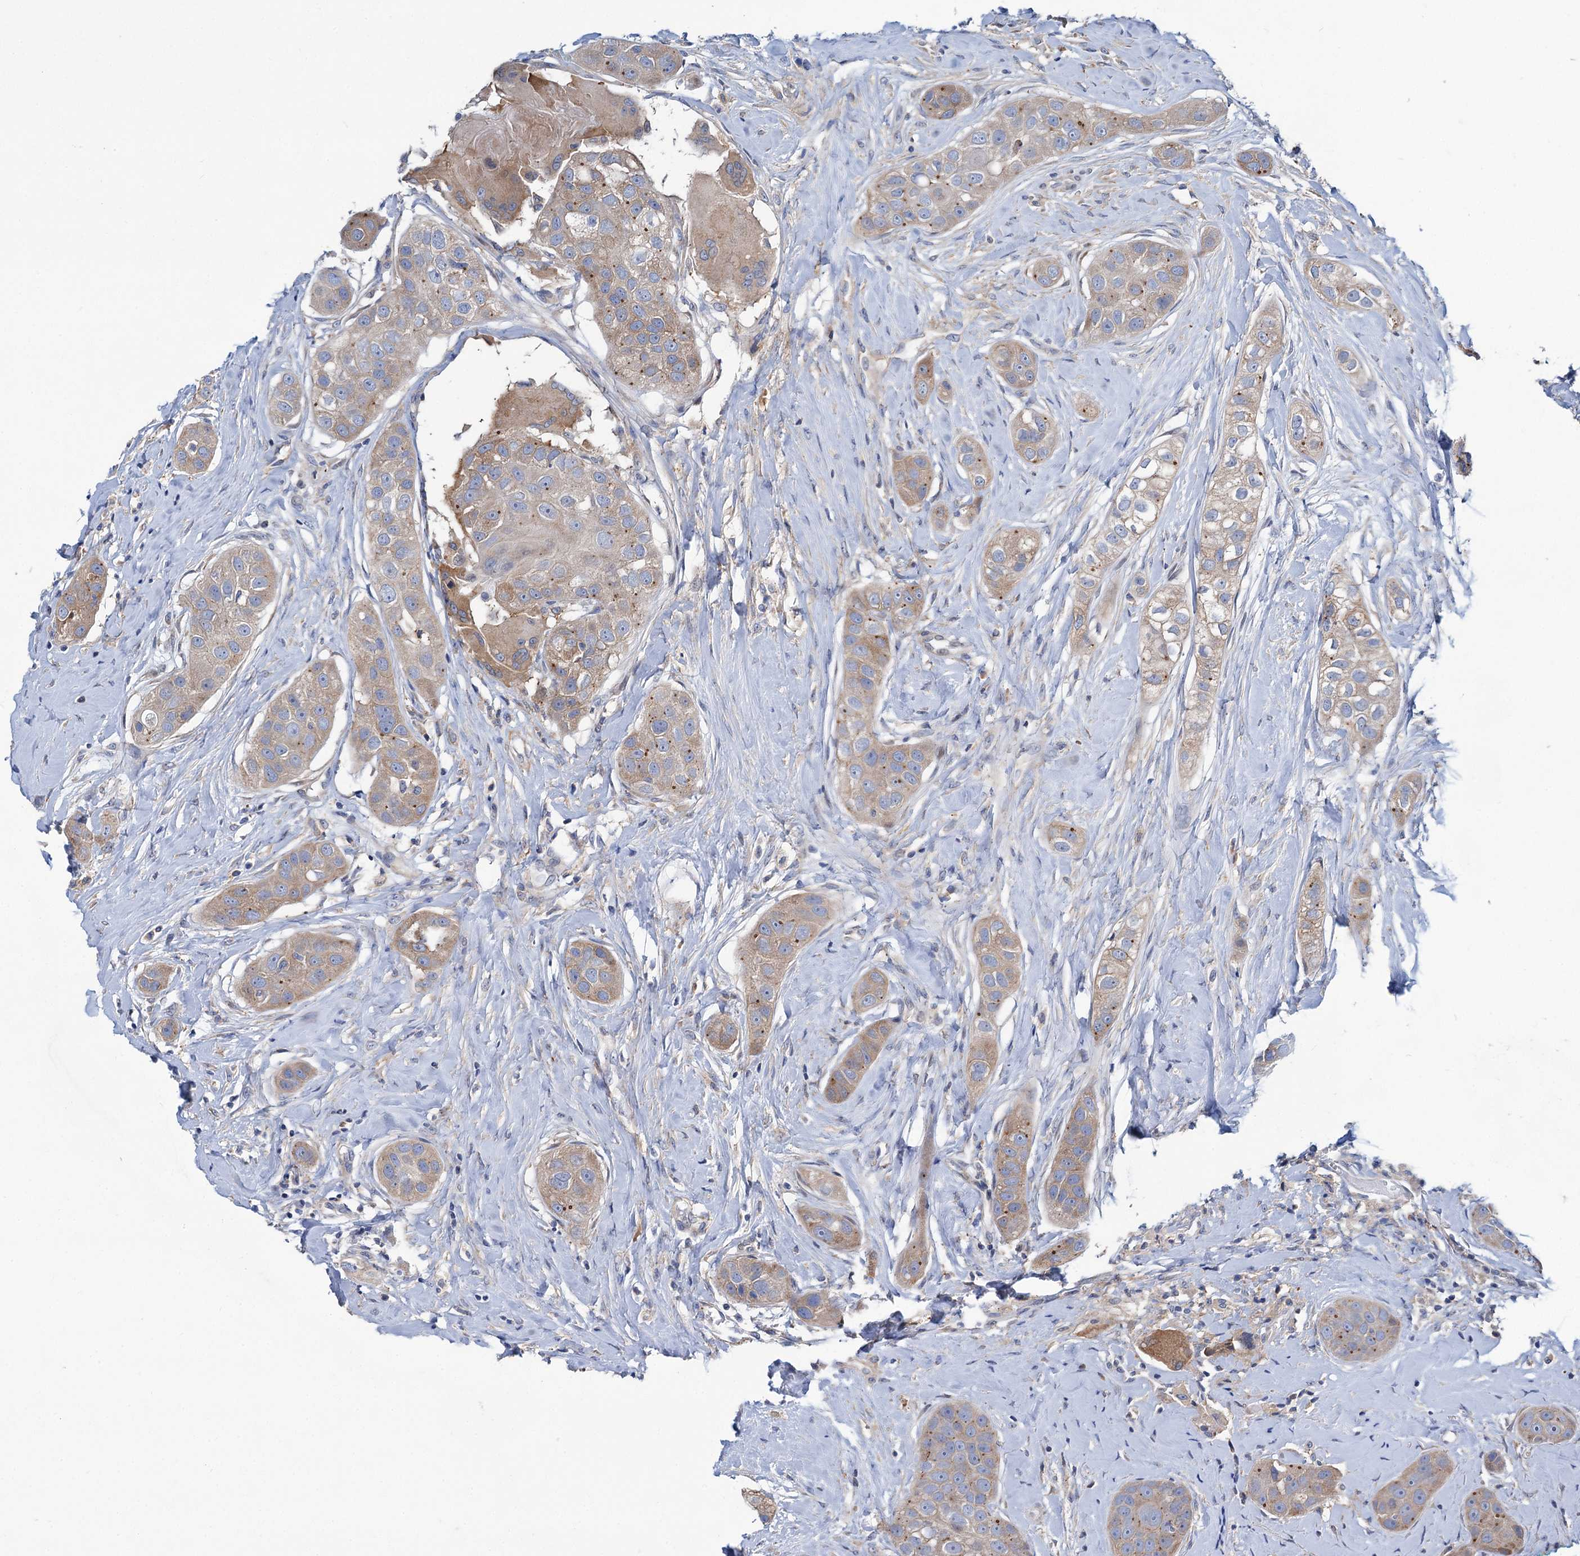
{"staining": {"intensity": "weak", "quantity": "25%-75%", "location": "cytoplasmic/membranous"}, "tissue": "head and neck cancer", "cell_type": "Tumor cells", "image_type": "cancer", "snomed": [{"axis": "morphology", "description": "Normal tissue, NOS"}, {"axis": "morphology", "description": "Squamous cell carcinoma, NOS"}, {"axis": "topography", "description": "Skeletal muscle"}, {"axis": "topography", "description": "Head-Neck"}], "caption": "A low amount of weak cytoplasmic/membranous staining is identified in approximately 25%-75% of tumor cells in squamous cell carcinoma (head and neck) tissue.", "gene": "TRIM55", "patient": {"sex": "male", "age": 51}}